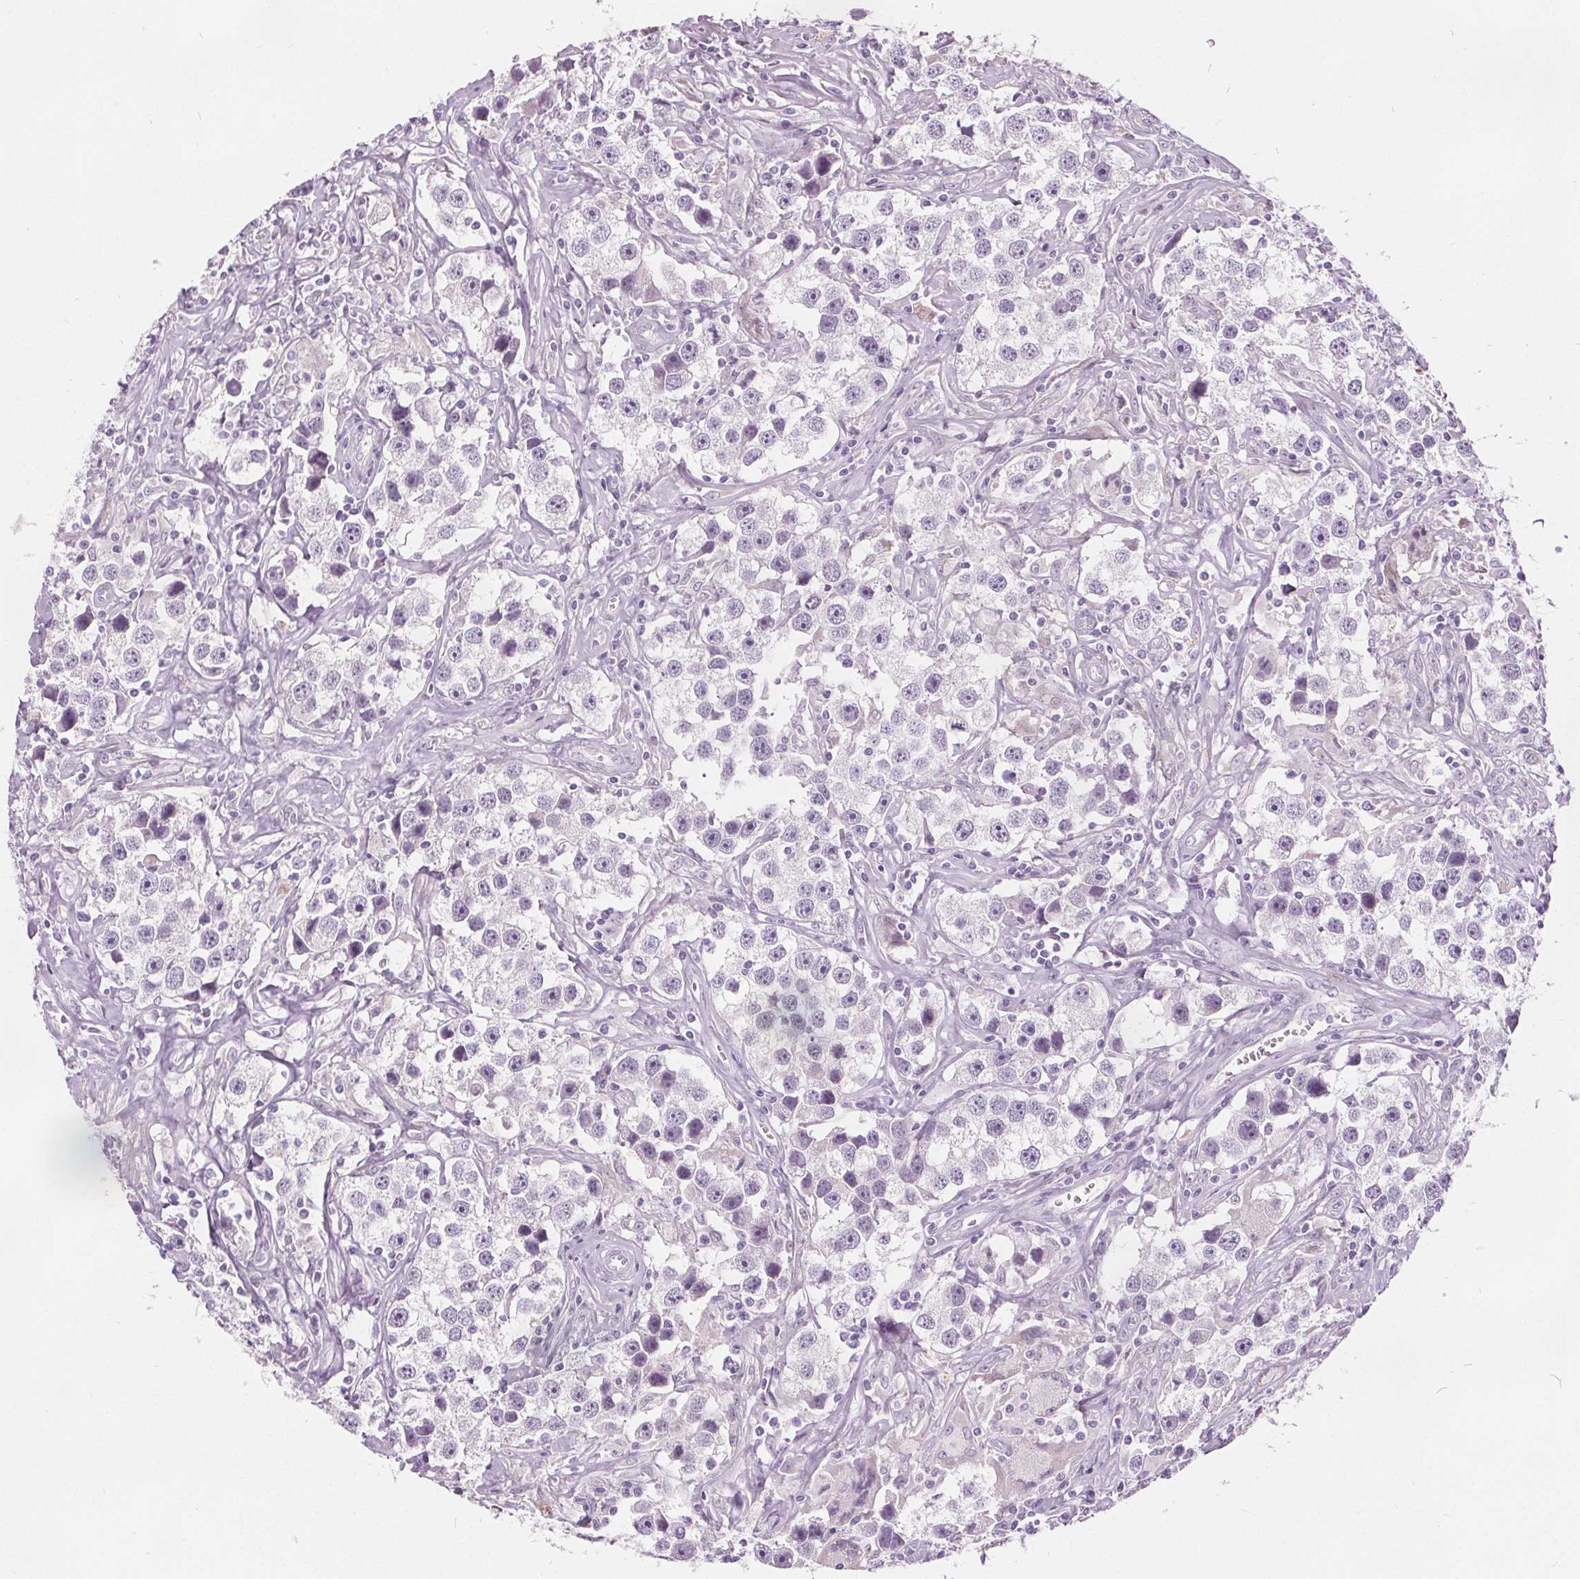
{"staining": {"intensity": "negative", "quantity": "none", "location": "none"}, "tissue": "testis cancer", "cell_type": "Tumor cells", "image_type": "cancer", "snomed": [{"axis": "morphology", "description": "Seminoma, NOS"}, {"axis": "topography", "description": "Testis"}], "caption": "High power microscopy photomicrograph of an immunohistochemistry (IHC) histopathology image of testis seminoma, revealing no significant staining in tumor cells.", "gene": "ACOX2", "patient": {"sex": "male", "age": 49}}